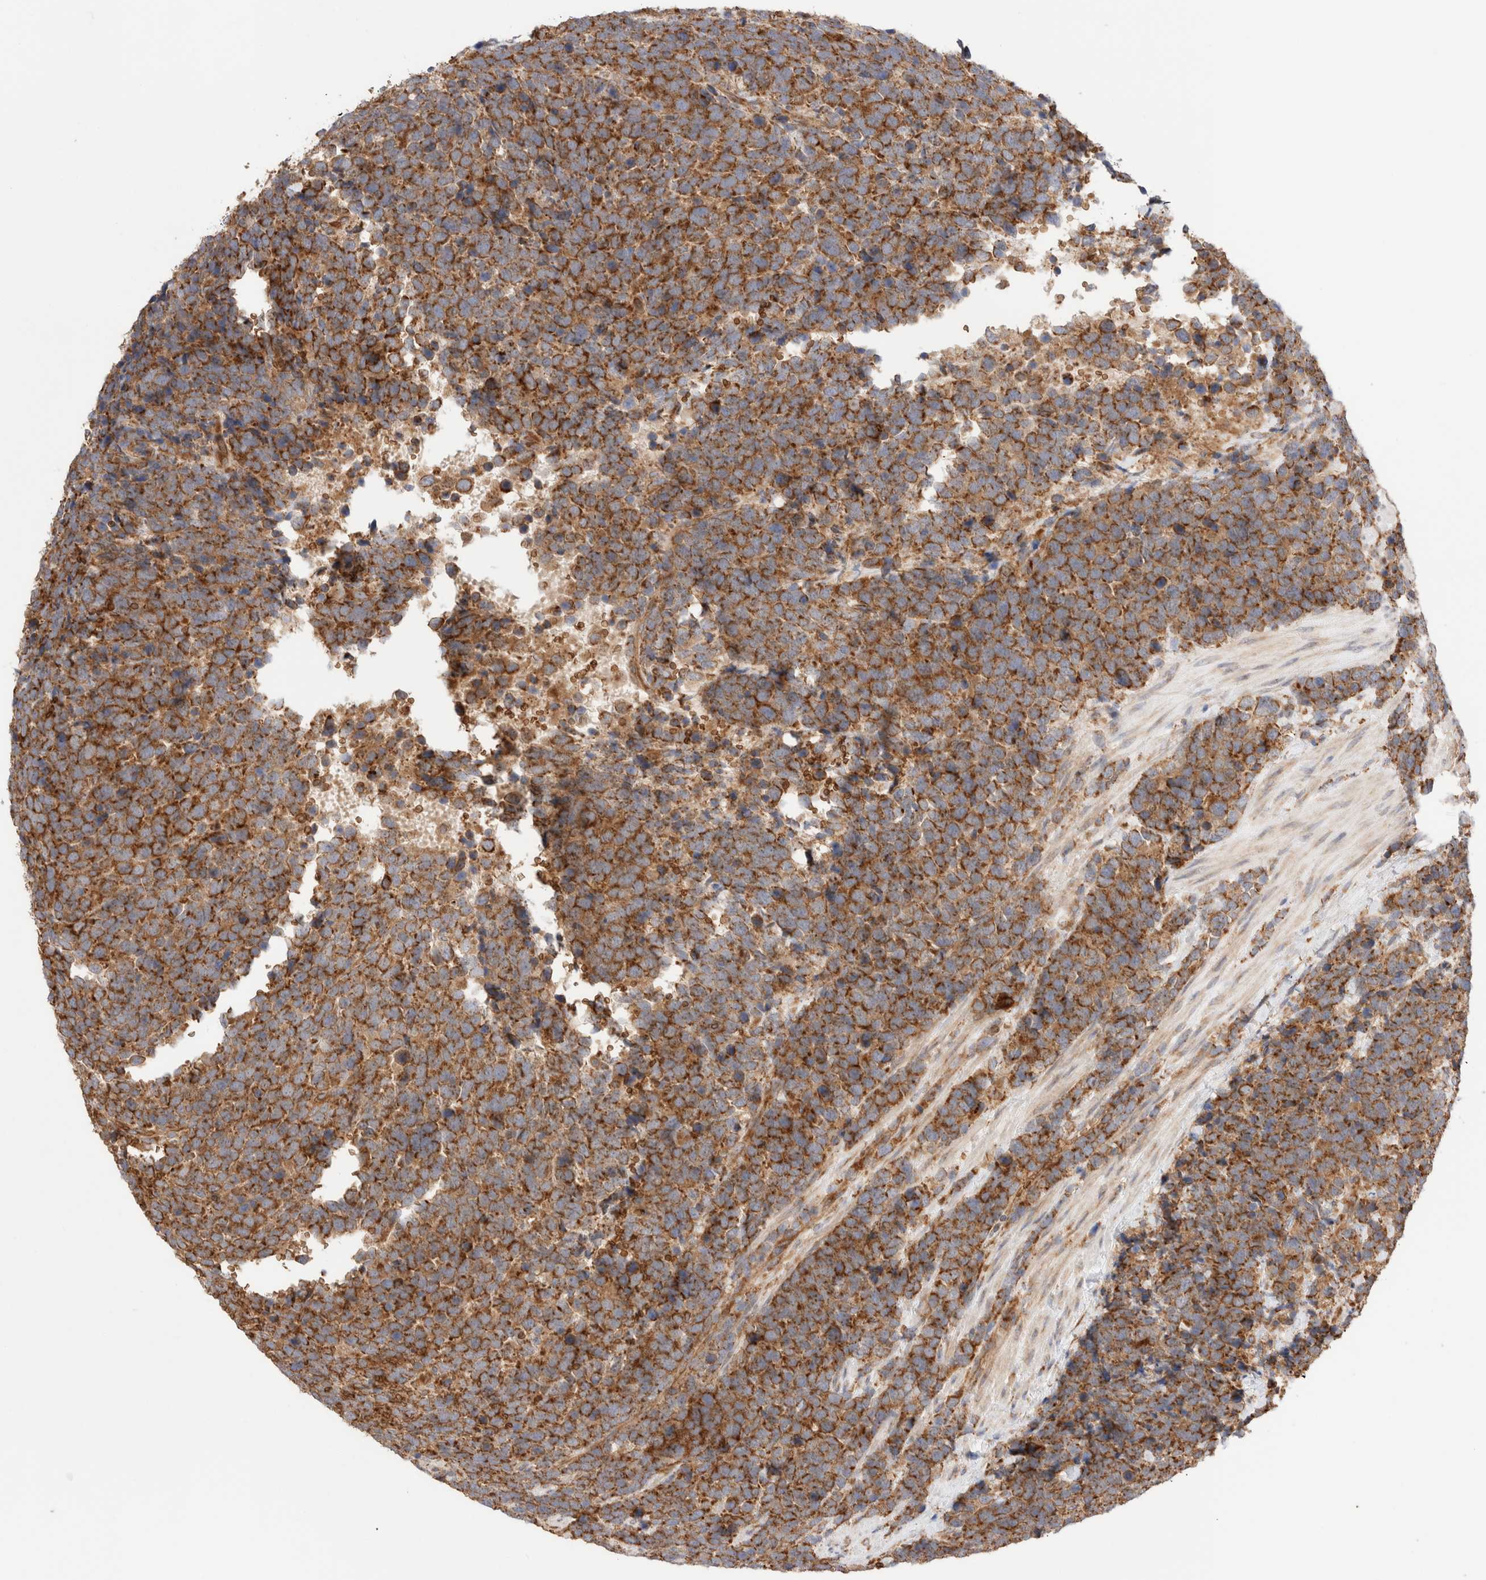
{"staining": {"intensity": "moderate", "quantity": ">75%", "location": "cytoplasmic/membranous"}, "tissue": "urothelial cancer", "cell_type": "Tumor cells", "image_type": "cancer", "snomed": [{"axis": "morphology", "description": "Urothelial carcinoma, High grade"}, {"axis": "topography", "description": "Urinary bladder"}], "caption": "This micrograph exhibits IHC staining of human urothelial cancer, with medium moderate cytoplasmic/membranous staining in approximately >75% of tumor cells.", "gene": "UTS2B", "patient": {"sex": "female", "age": 82}}